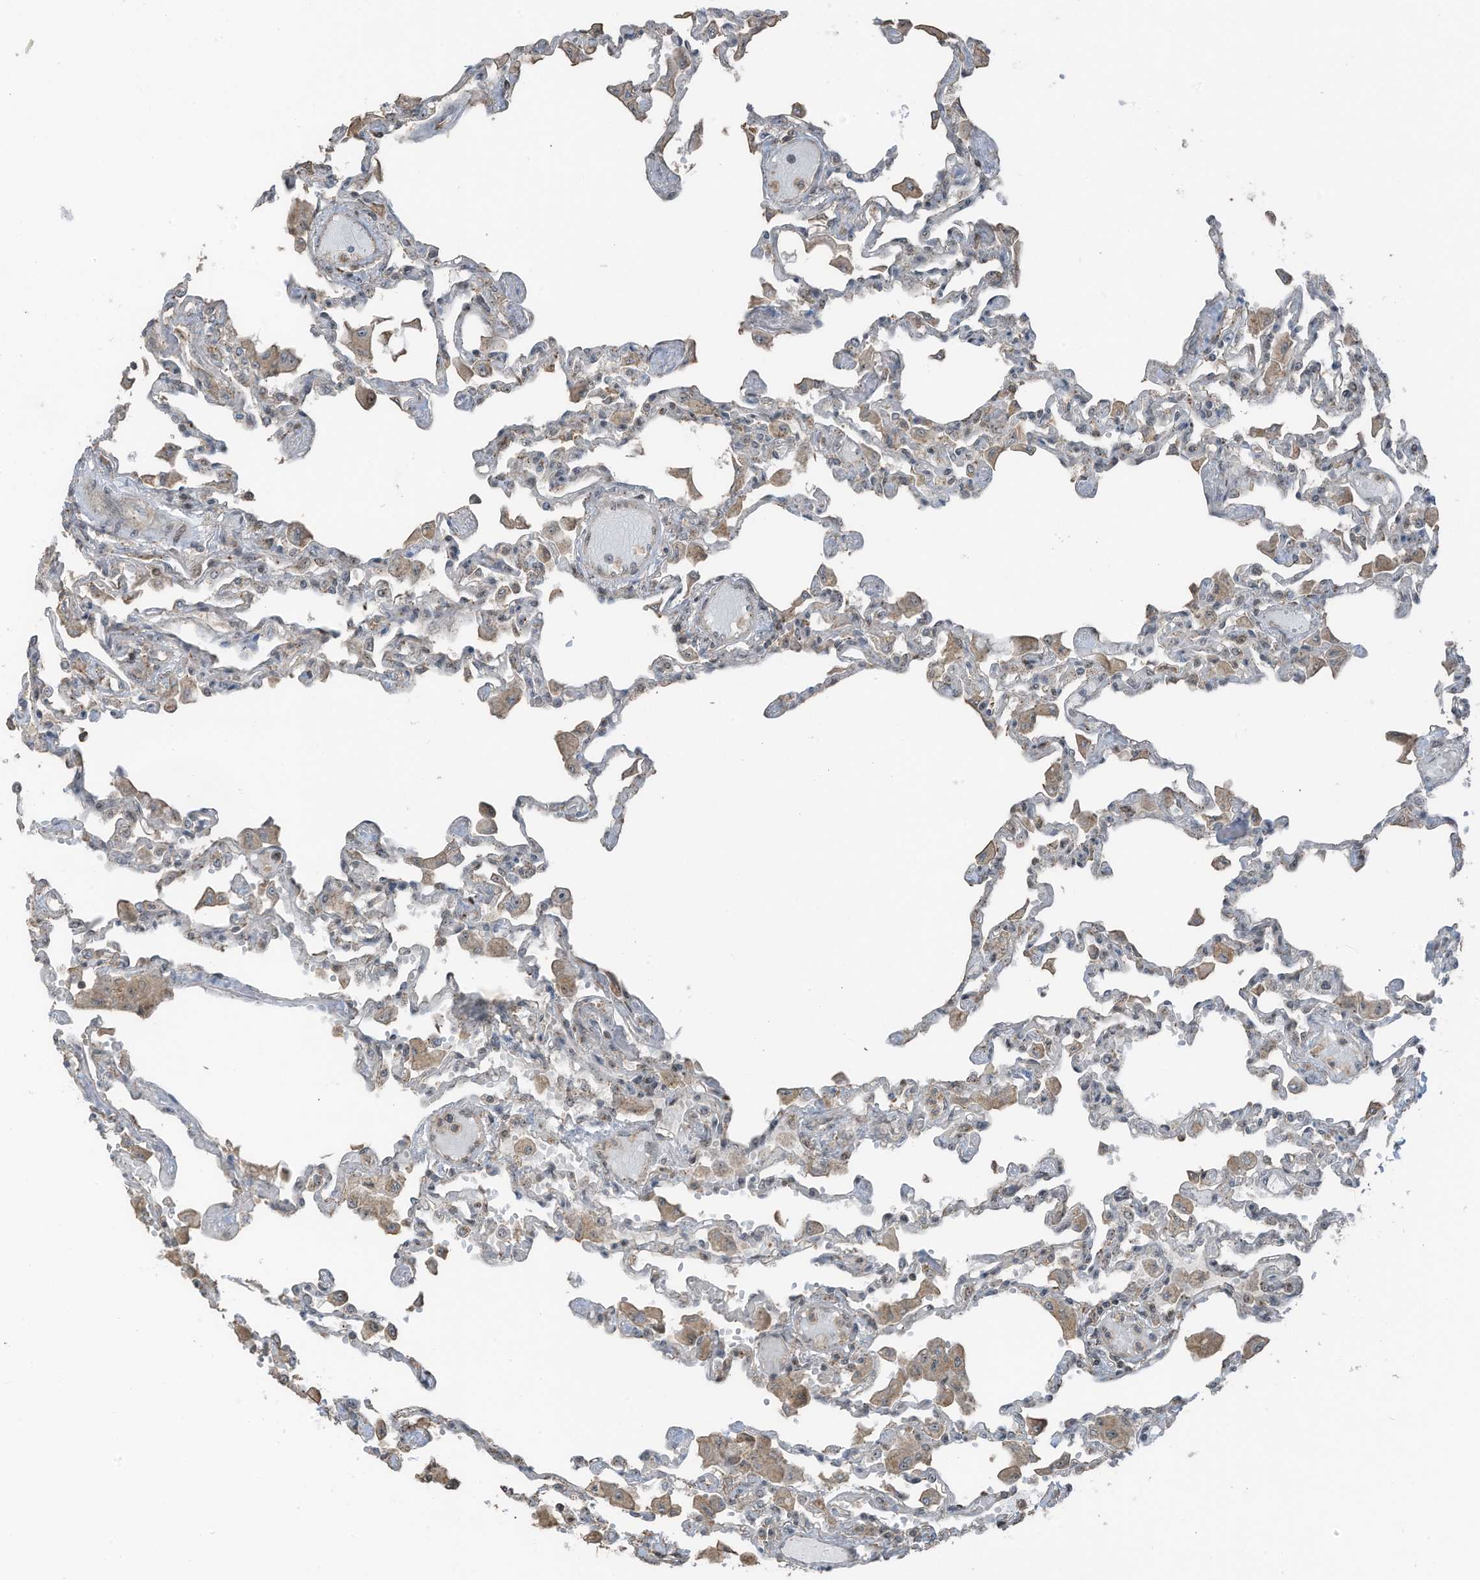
{"staining": {"intensity": "moderate", "quantity": "25%-75%", "location": "cytoplasmic/membranous,nuclear"}, "tissue": "lung", "cell_type": "Alveolar cells", "image_type": "normal", "snomed": [{"axis": "morphology", "description": "Normal tissue, NOS"}, {"axis": "topography", "description": "Bronchus"}, {"axis": "topography", "description": "Lung"}], "caption": "A brown stain labels moderate cytoplasmic/membranous,nuclear staining of a protein in alveolar cells of unremarkable lung. (DAB IHC with brightfield microscopy, high magnification).", "gene": "UTP3", "patient": {"sex": "female", "age": 49}}